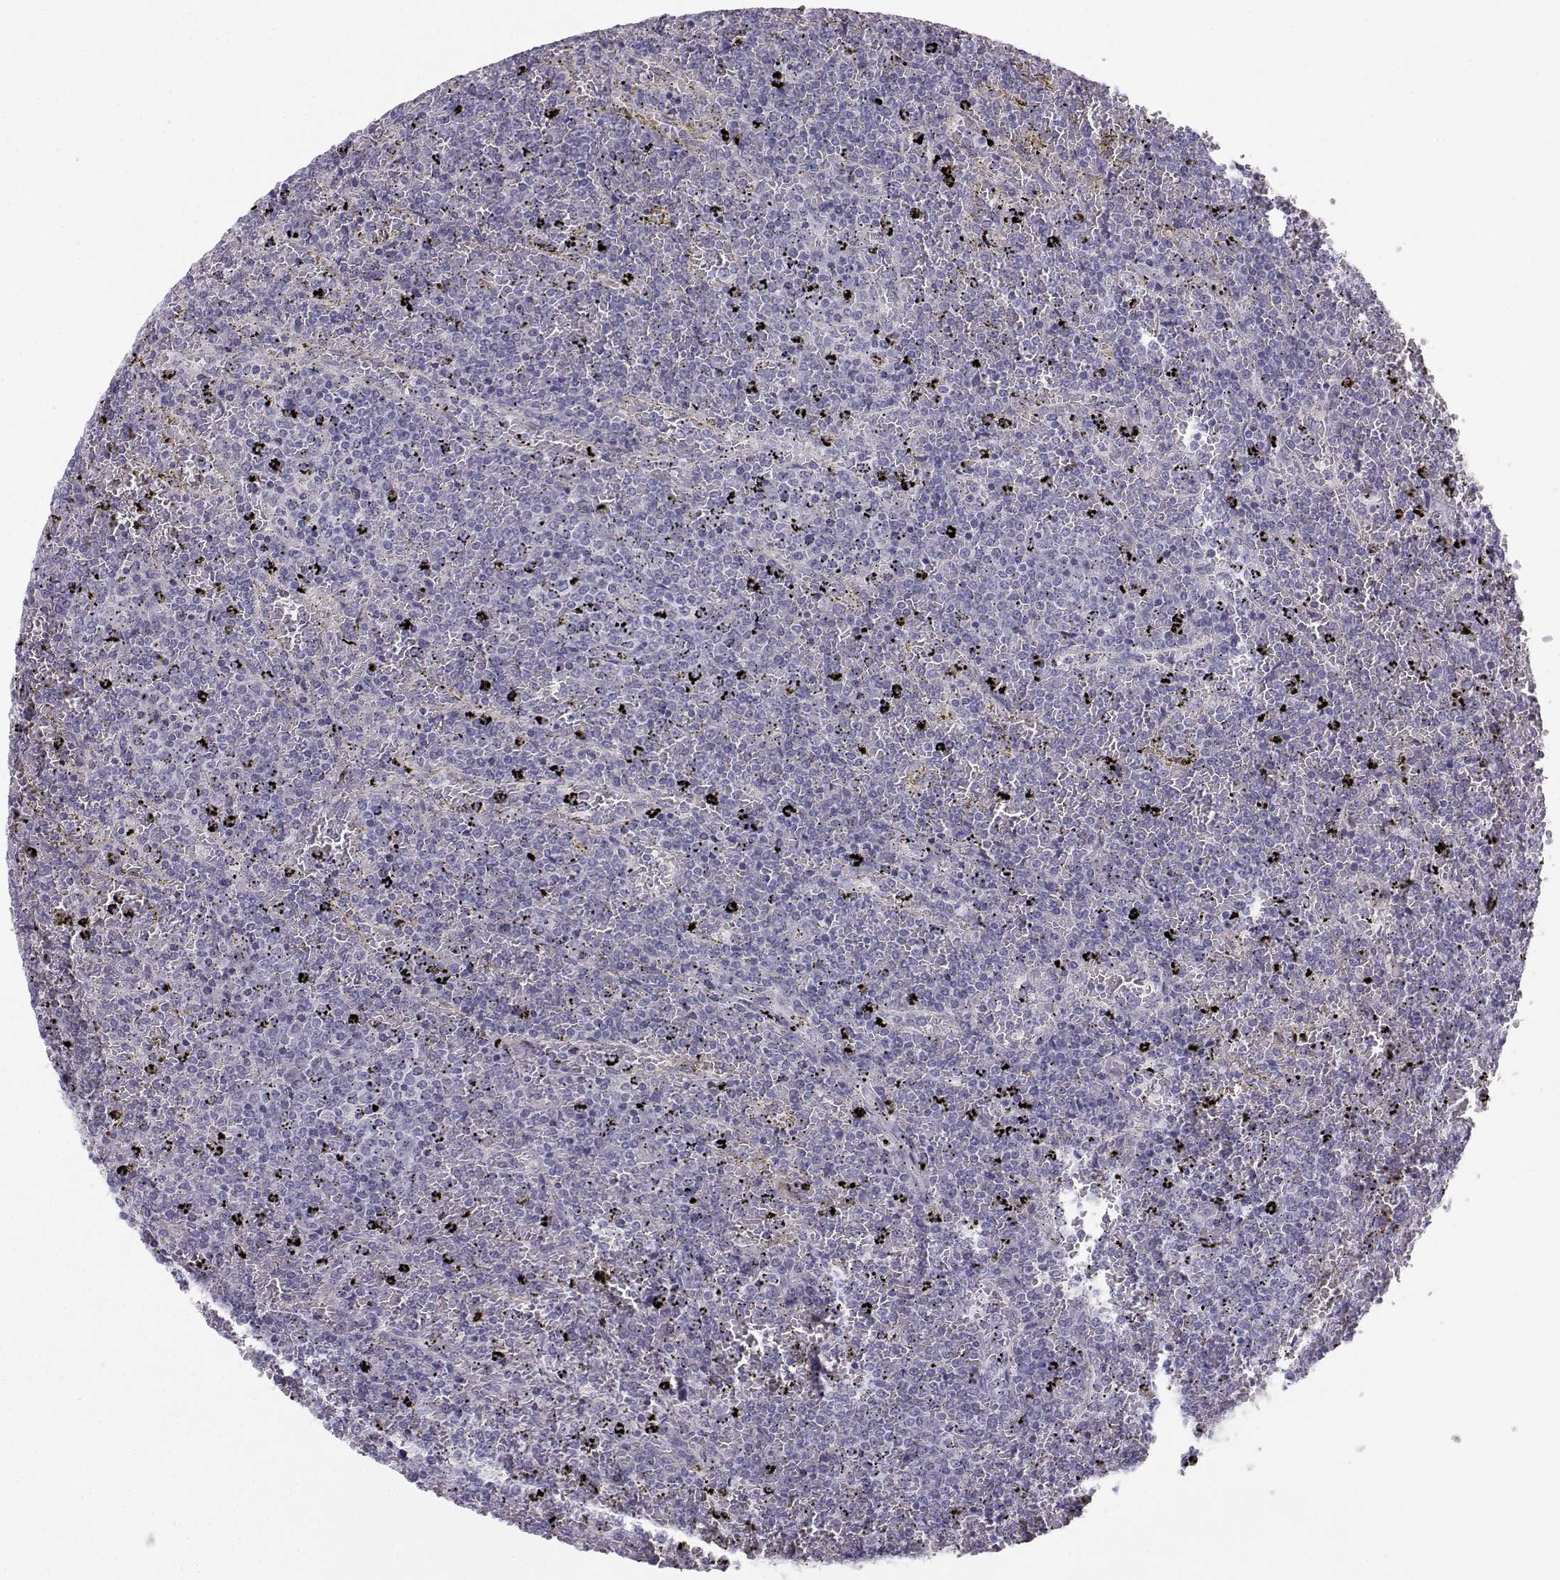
{"staining": {"intensity": "negative", "quantity": "none", "location": "none"}, "tissue": "lymphoma", "cell_type": "Tumor cells", "image_type": "cancer", "snomed": [{"axis": "morphology", "description": "Malignant lymphoma, non-Hodgkin's type, Low grade"}, {"axis": "topography", "description": "Spleen"}], "caption": "A high-resolution micrograph shows immunohistochemistry (IHC) staining of lymphoma, which demonstrates no significant expression in tumor cells.", "gene": "SYCE1", "patient": {"sex": "female", "age": 77}}